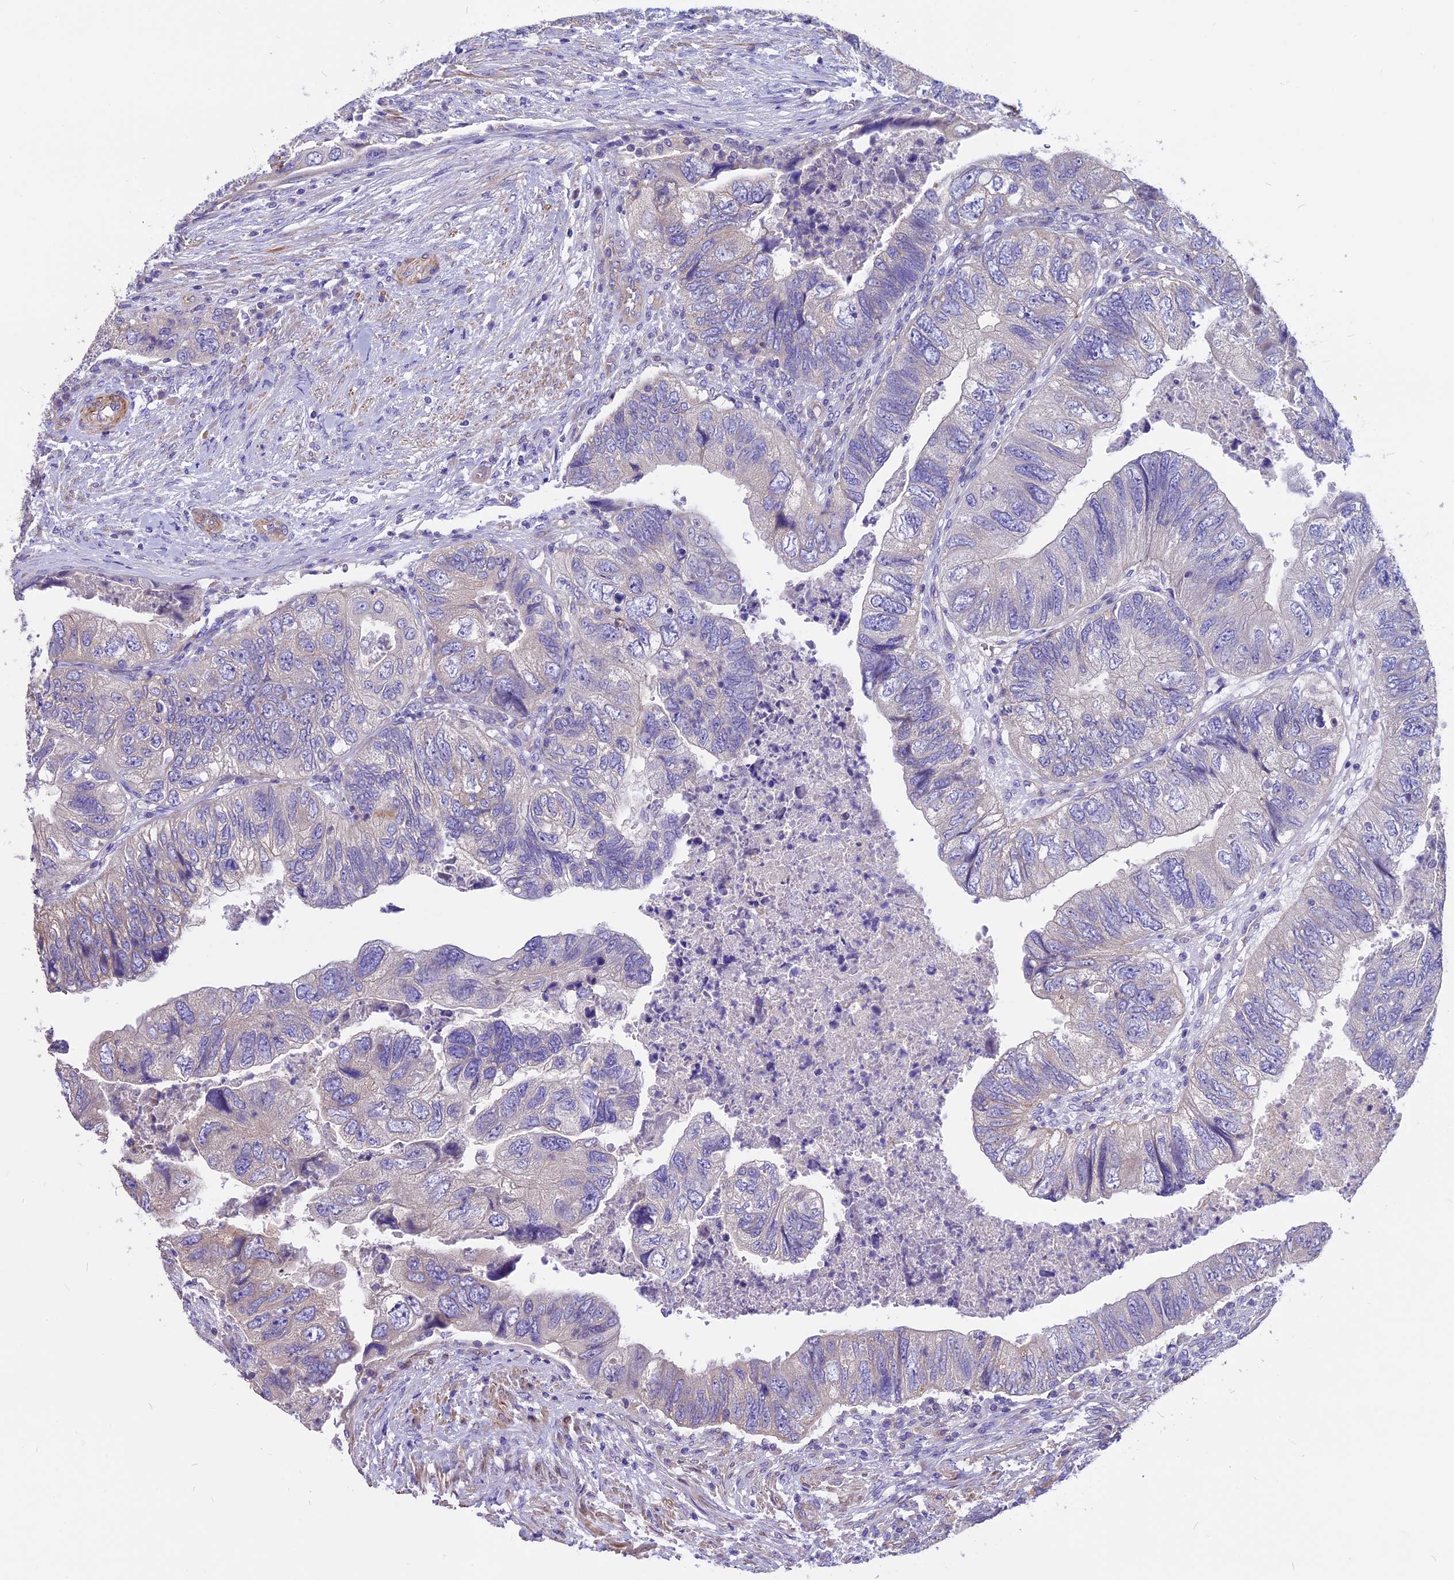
{"staining": {"intensity": "weak", "quantity": "<25%", "location": "cytoplasmic/membranous"}, "tissue": "colorectal cancer", "cell_type": "Tumor cells", "image_type": "cancer", "snomed": [{"axis": "morphology", "description": "Adenocarcinoma, NOS"}, {"axis": "topography", "description": "Rectum"}], "caption": "Photomicrograph shows no significant protein positivity in tumor cells of colorectal adenocarcinoma.", "gene": "ANO3", "patient": {"sex": "male", "age": 63}}